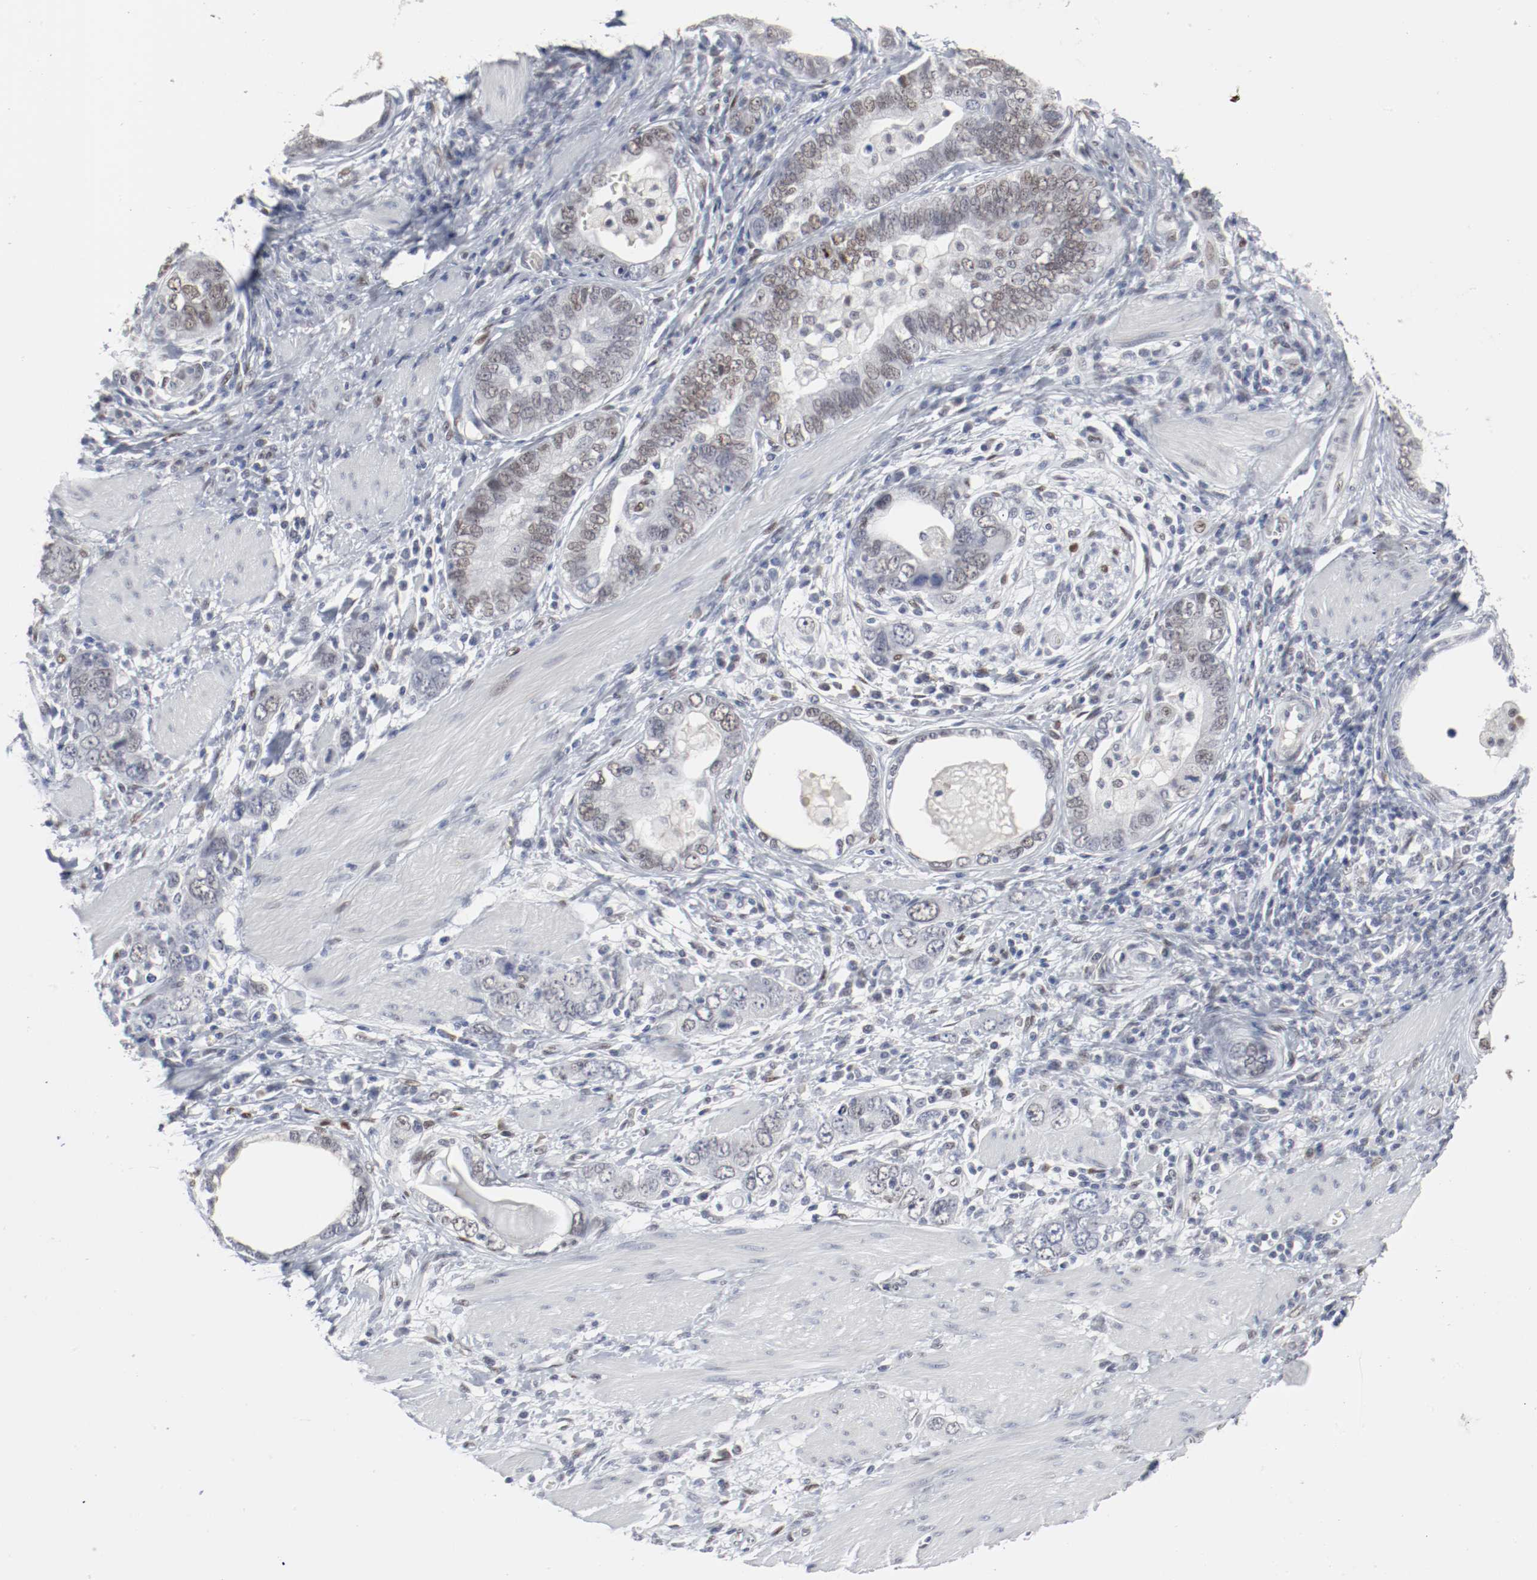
{"staining": {"intensity": "weak", "quantity": "<25%", "location": "nuclear"}, "tissue": "stomach cancer", "cell_type": "Tumor cells", "image_type": "cancer", "snomed": [{"axis": "morphology", "description": "Adenocarcinoma, NOS"}, {"axis": "topography", "description": "Stomach, lower"}], "caption": "Tumor cells are negative for brown protein staining in stomach adenocarcinoma.", "gene": "ATF7", "patient": {"sex": "female", "age": 93}}